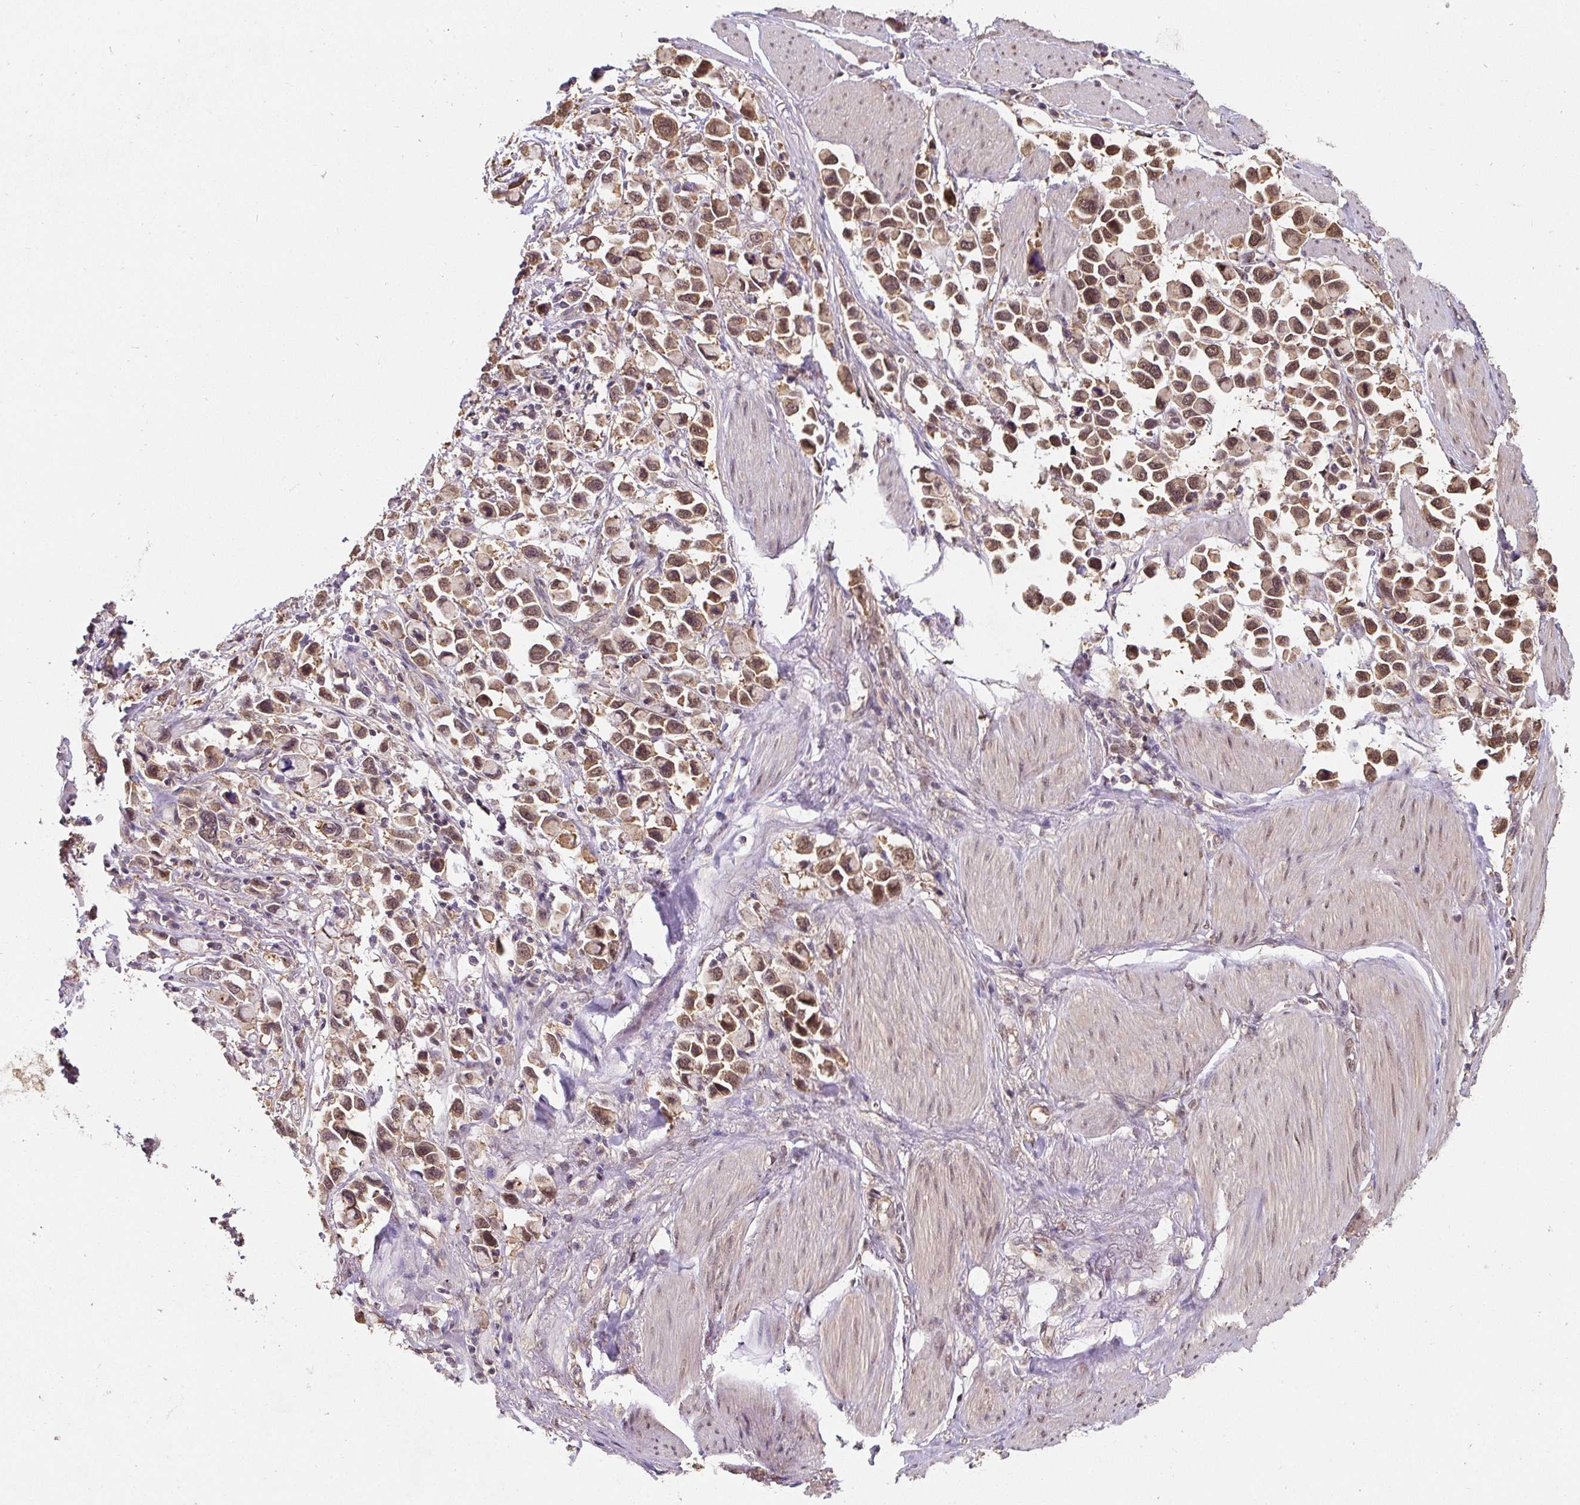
{"staining": {"intensity": "moderate", "quantity": ">75%", "location": "cytoplasmic/membranous,nuclear"}, "tissue": "stomach cancer", "cell_type": "Tumor cells", "image_type": "cancer", "snomed": [{"axis": "morphology", "description": "Adenocarcinoma, NOS"}, {"axis": "topography", "description": "Stomach"}], "caption": "Brown immunohistochemical staining in human adenocarcinoma (stomach) demonstrates moderate cytoplasmic/membranous and nuclear staining in about >75% of tumor cells.", "gene": "ST13", "patient": {"sex": "female", "age": 81}}